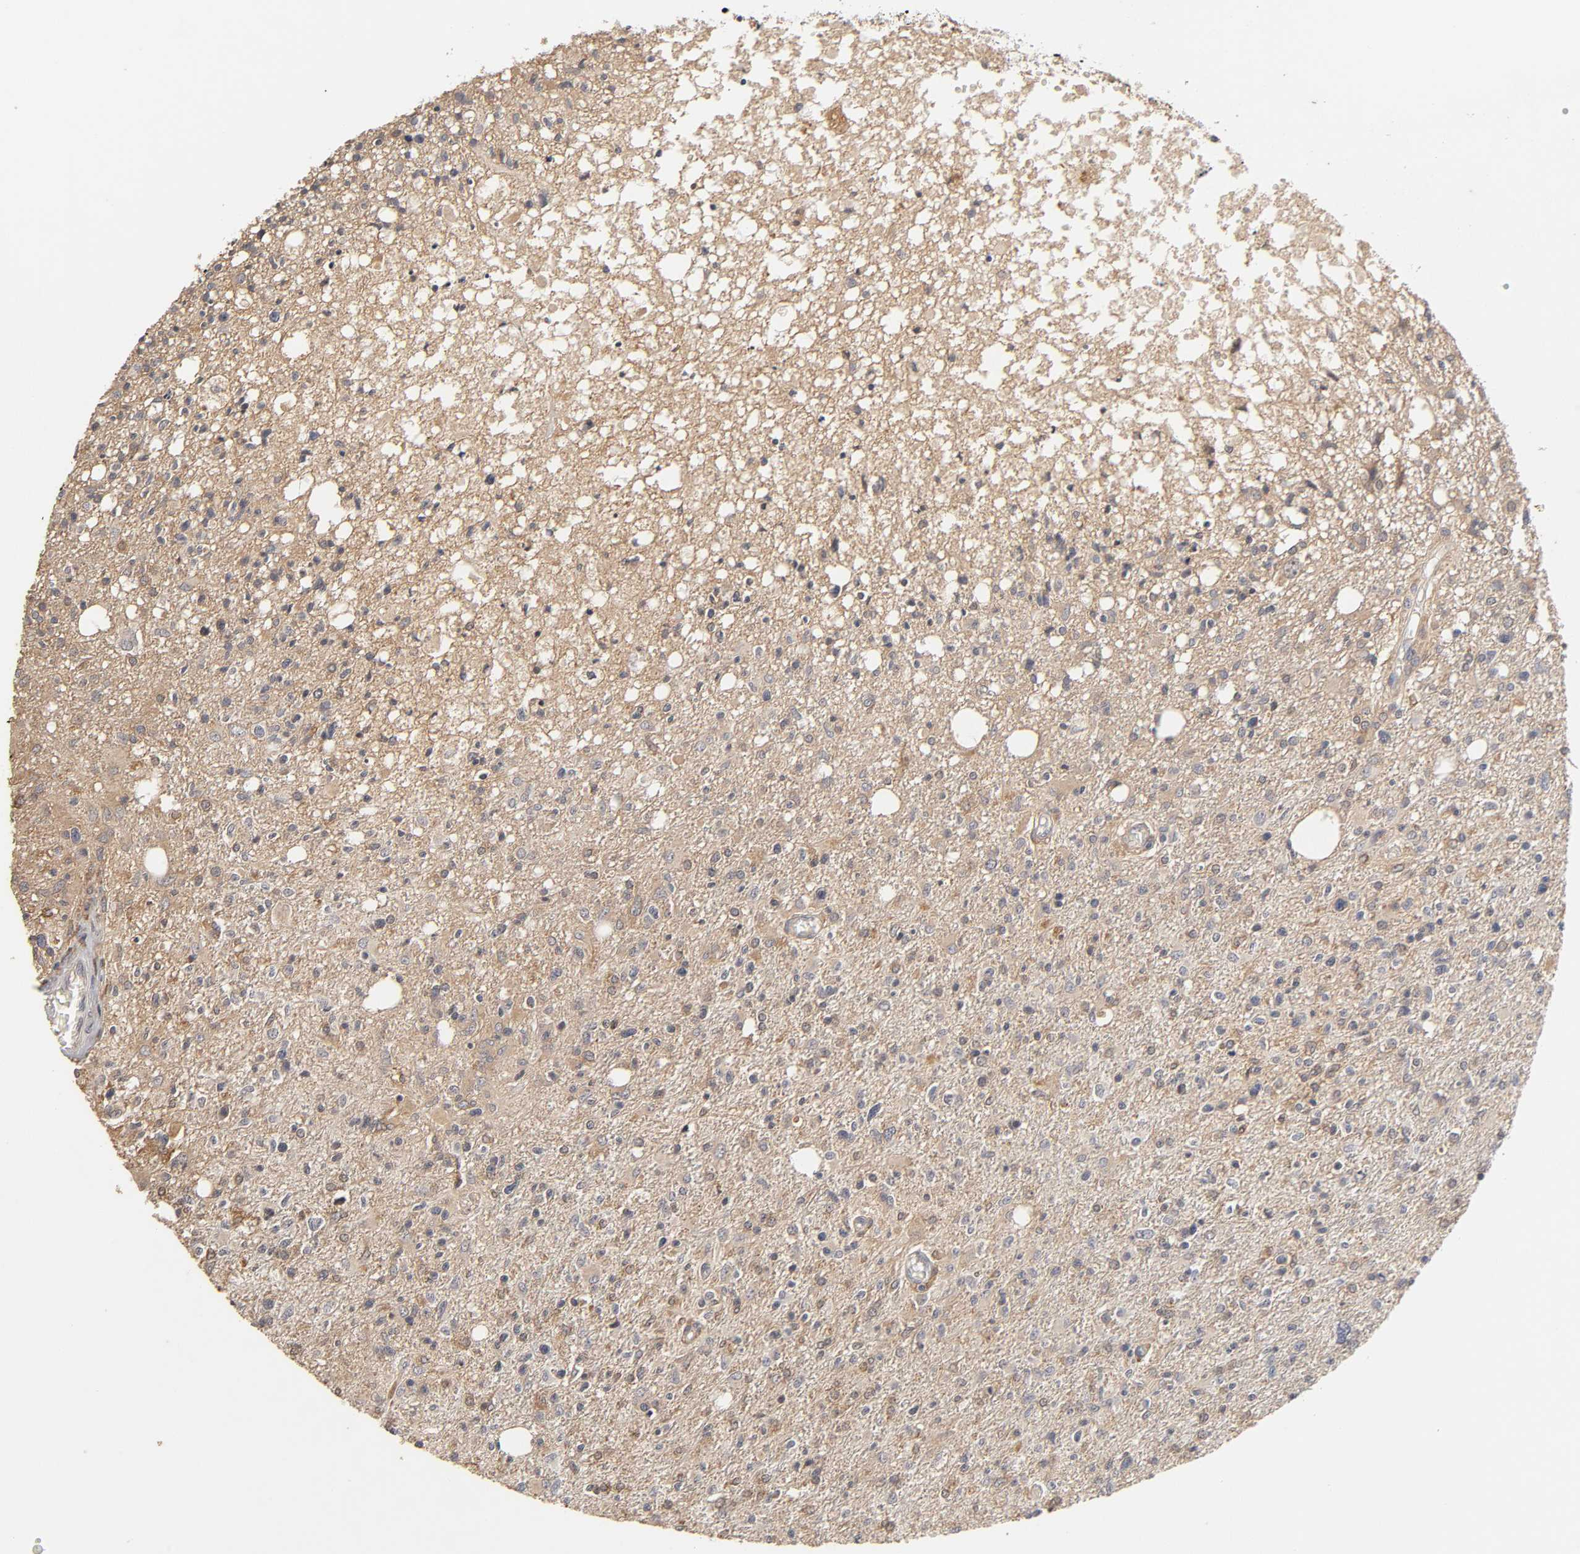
{"staining": {"intensity": "weak", "quantity": "25%-75%", "location": "cytoplasmic/membranous"}, "tissue": "glioma", "cell_type": "Tumor cells", "image_type": "cancer", "snomed": [{"axis": "morphology", "description": "Glioma, malignant, High grade"}, {"axis": "topography", "description": "Cerebral cortex"}], "caption": "Protein staining displays weak cytoplasmic/membranous staining in about 25%-75% of tumor cells in malignant glioma (high-grade). (DAB IHC with brightfield microscopy, high magnification).", "gene": "CXADR", "patient": {"sex": "male", "age": 76}}